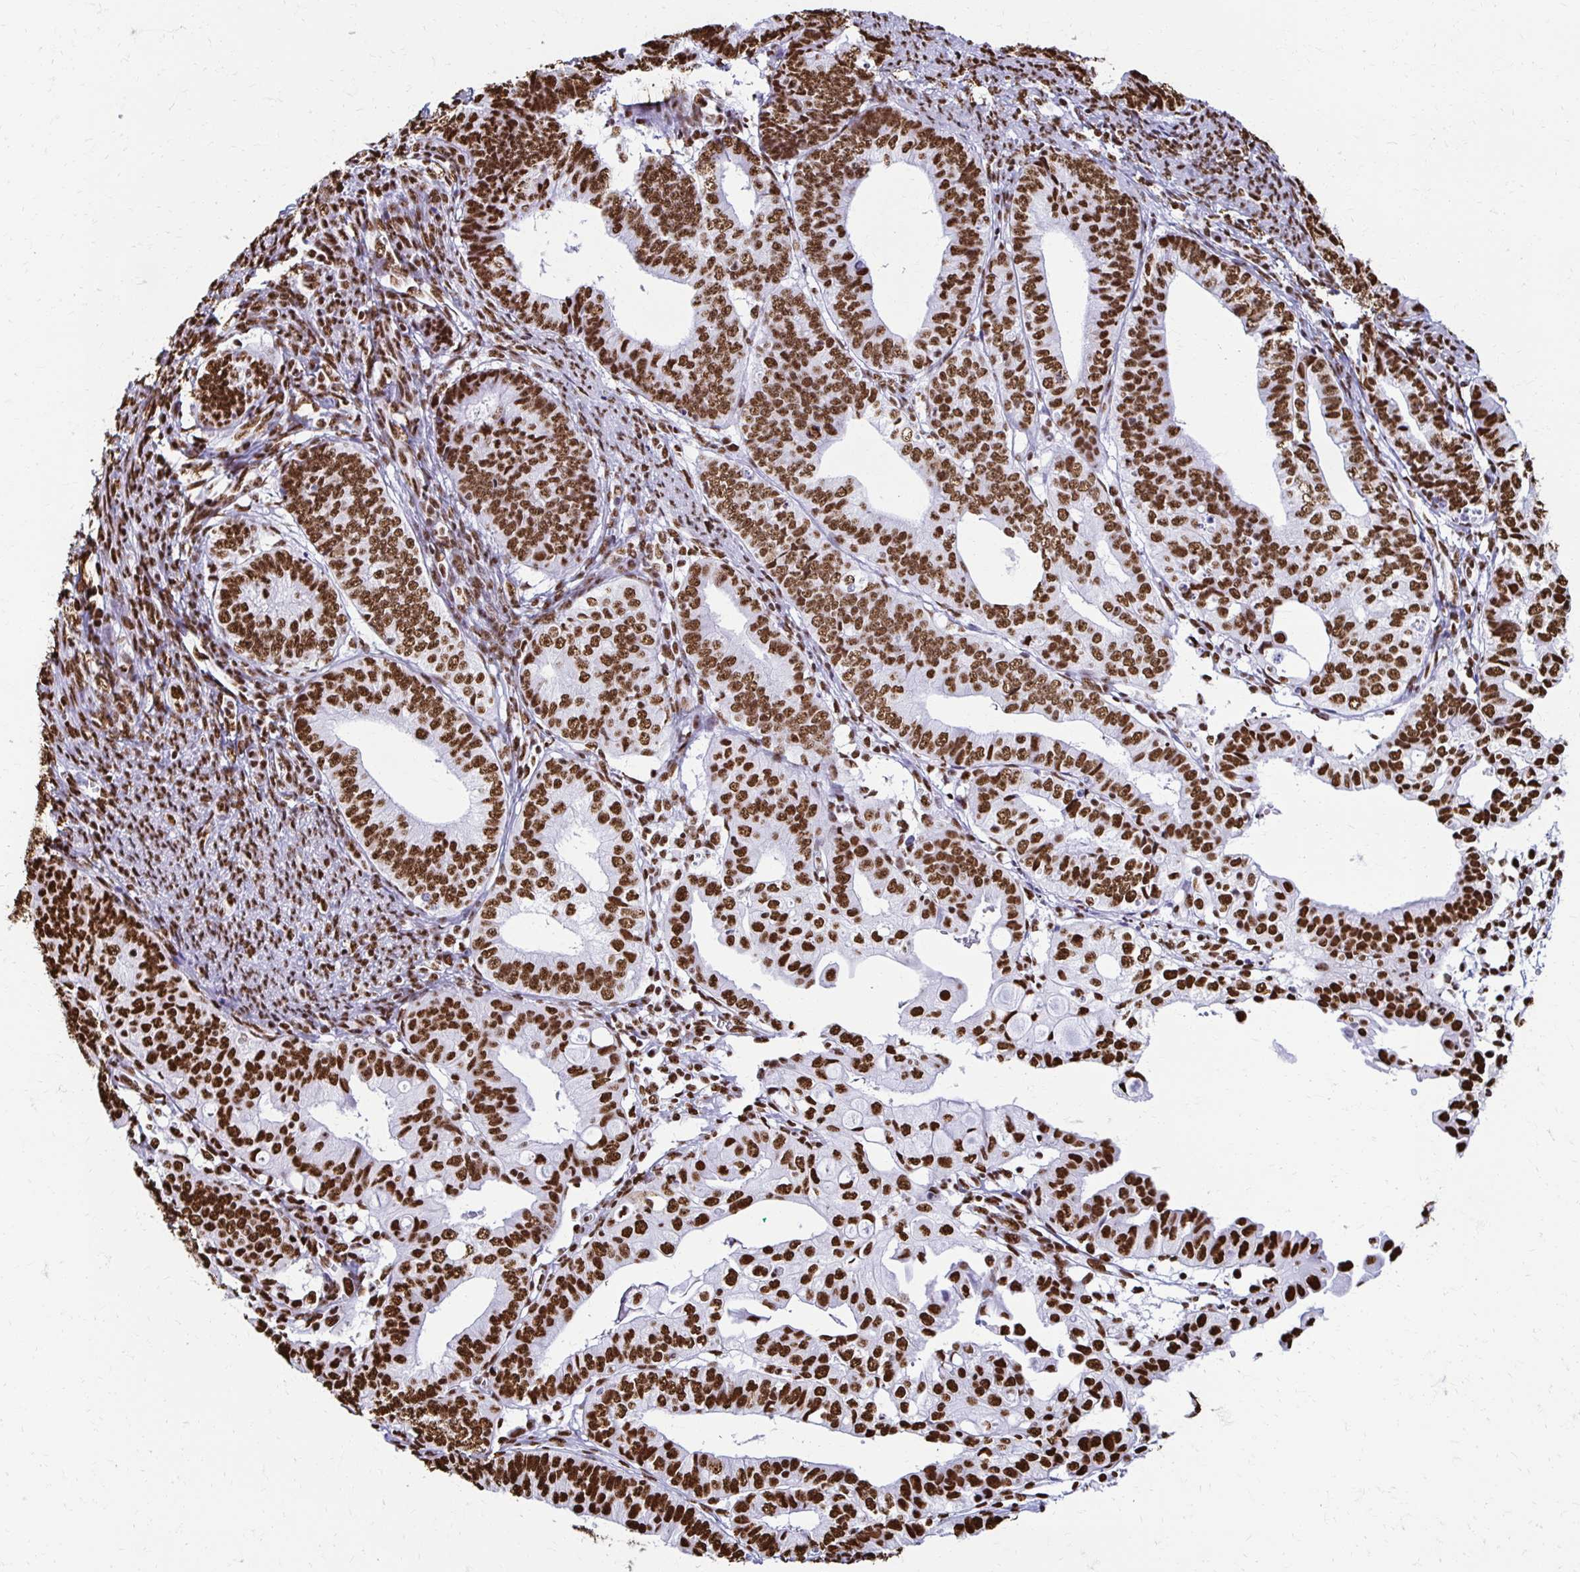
{"staining": {"intensity": "strong", "quantity": ">75%", "location": "nuclear"}, "tissue": "endometrial cancer", "cell_type": "Tumor cells", "image_type": "cancer", "snomed": [{"axis": "morphology", "description": "Adenocarcinoma, NOS"}, {"axis": "topography", "description": "Endometrium"}], "caption": "This is an image of immunohistochemistry staining of endometrial cancer (adenocarcinoma), which shows strong positivity in the nuclear of tumor cells.", "gene": "NONO", "patient": {"sex": "female", "age": 56}}